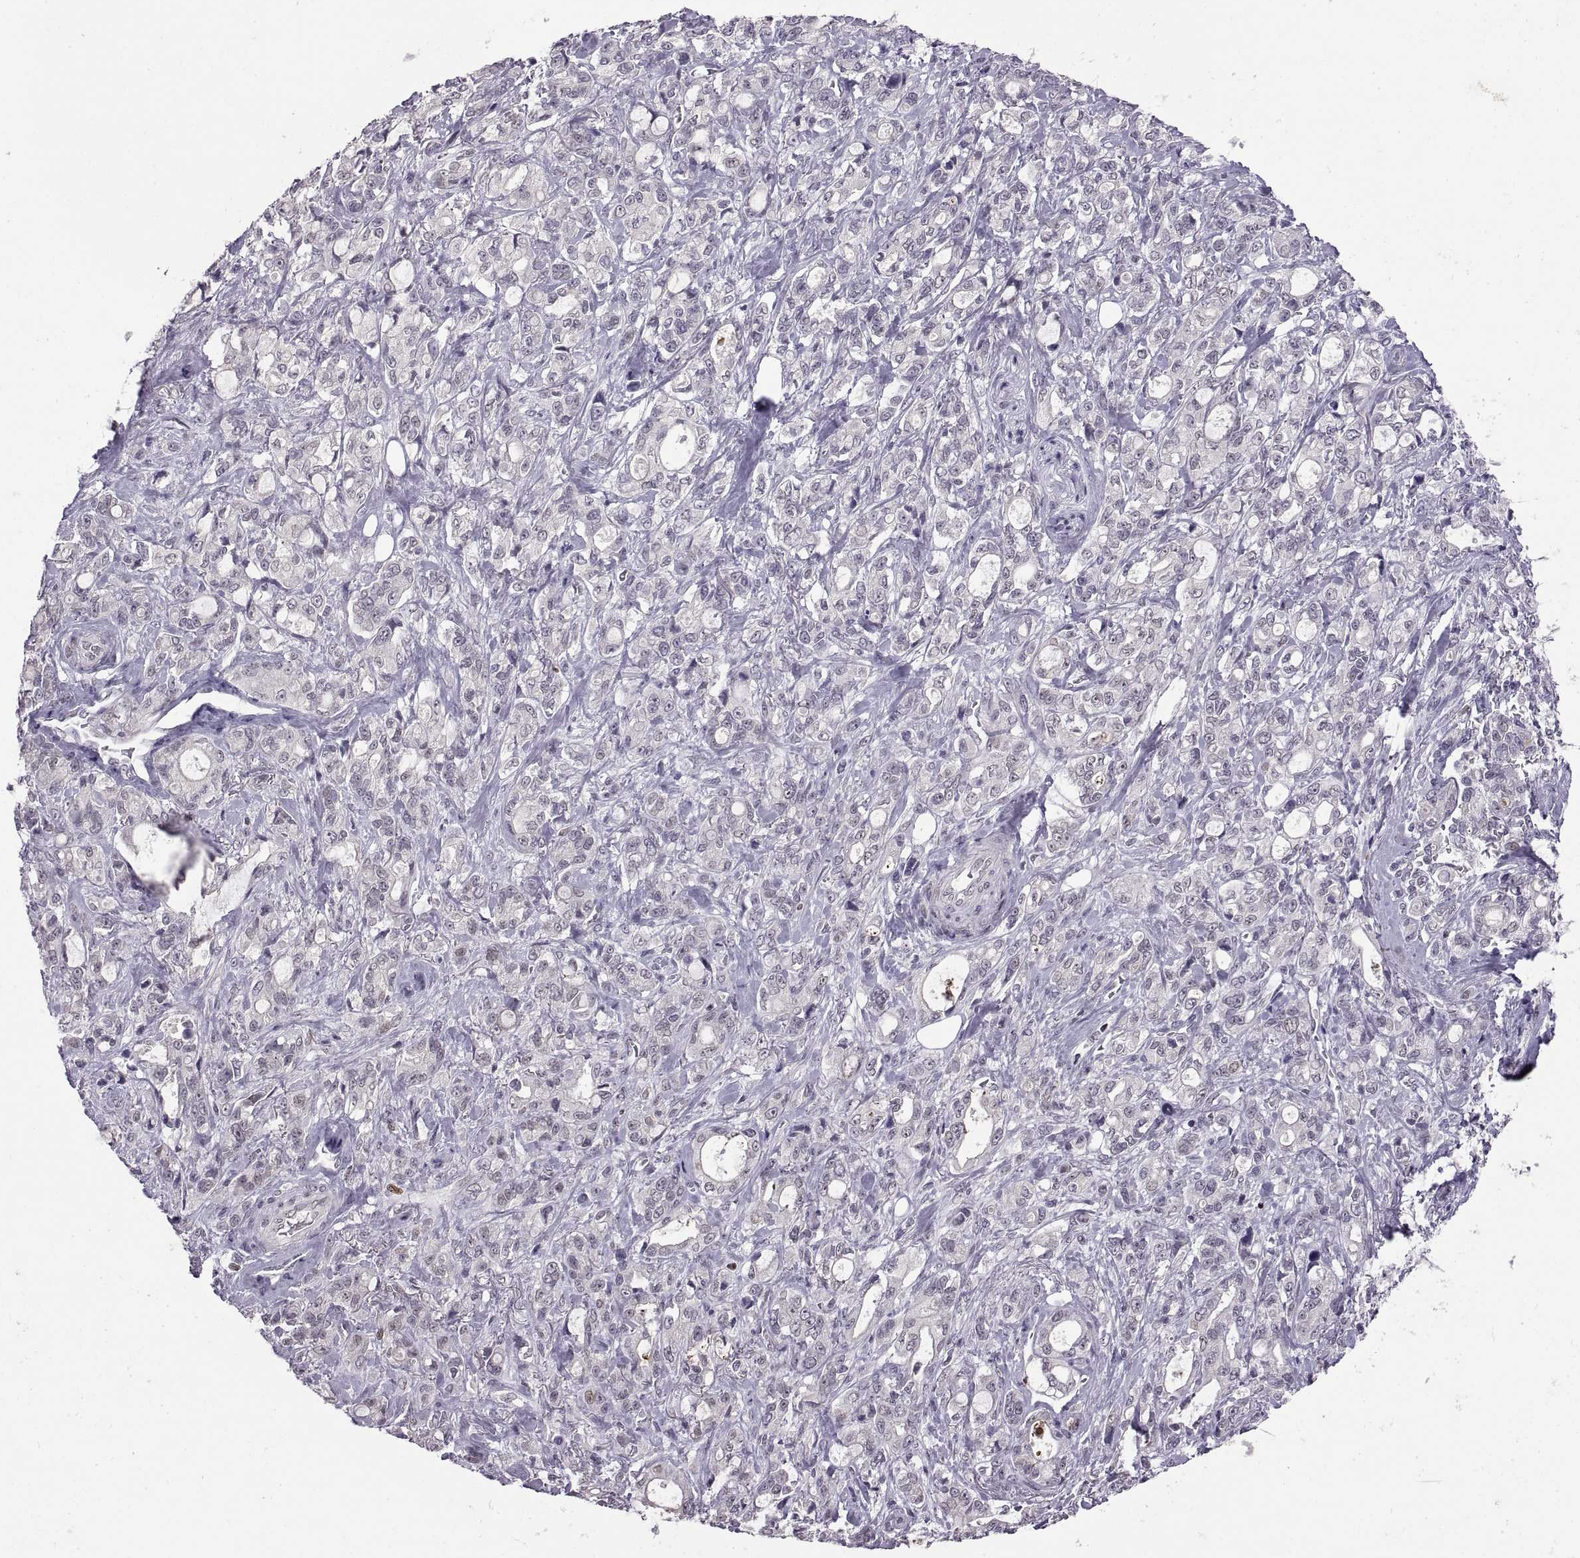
{"staining": {"intensity": "negative", "quantity": "none", "location": "none"}, "tissue": "stomach cancer", "cell_type": "Tumor cells", "image_type": "cancer", "snomed": [{"axis": "morphology", "description": "Adenocarcinoma, NOS"}, {"axis": "topography", "description": "Stomach"}], "caption": "Stomach adenocarcinoma was stained to show a protein in brown. There is no significant positivity in tumor cells.", "gene": "NEK2", "patient": {"sex": "male", "age": 63}}